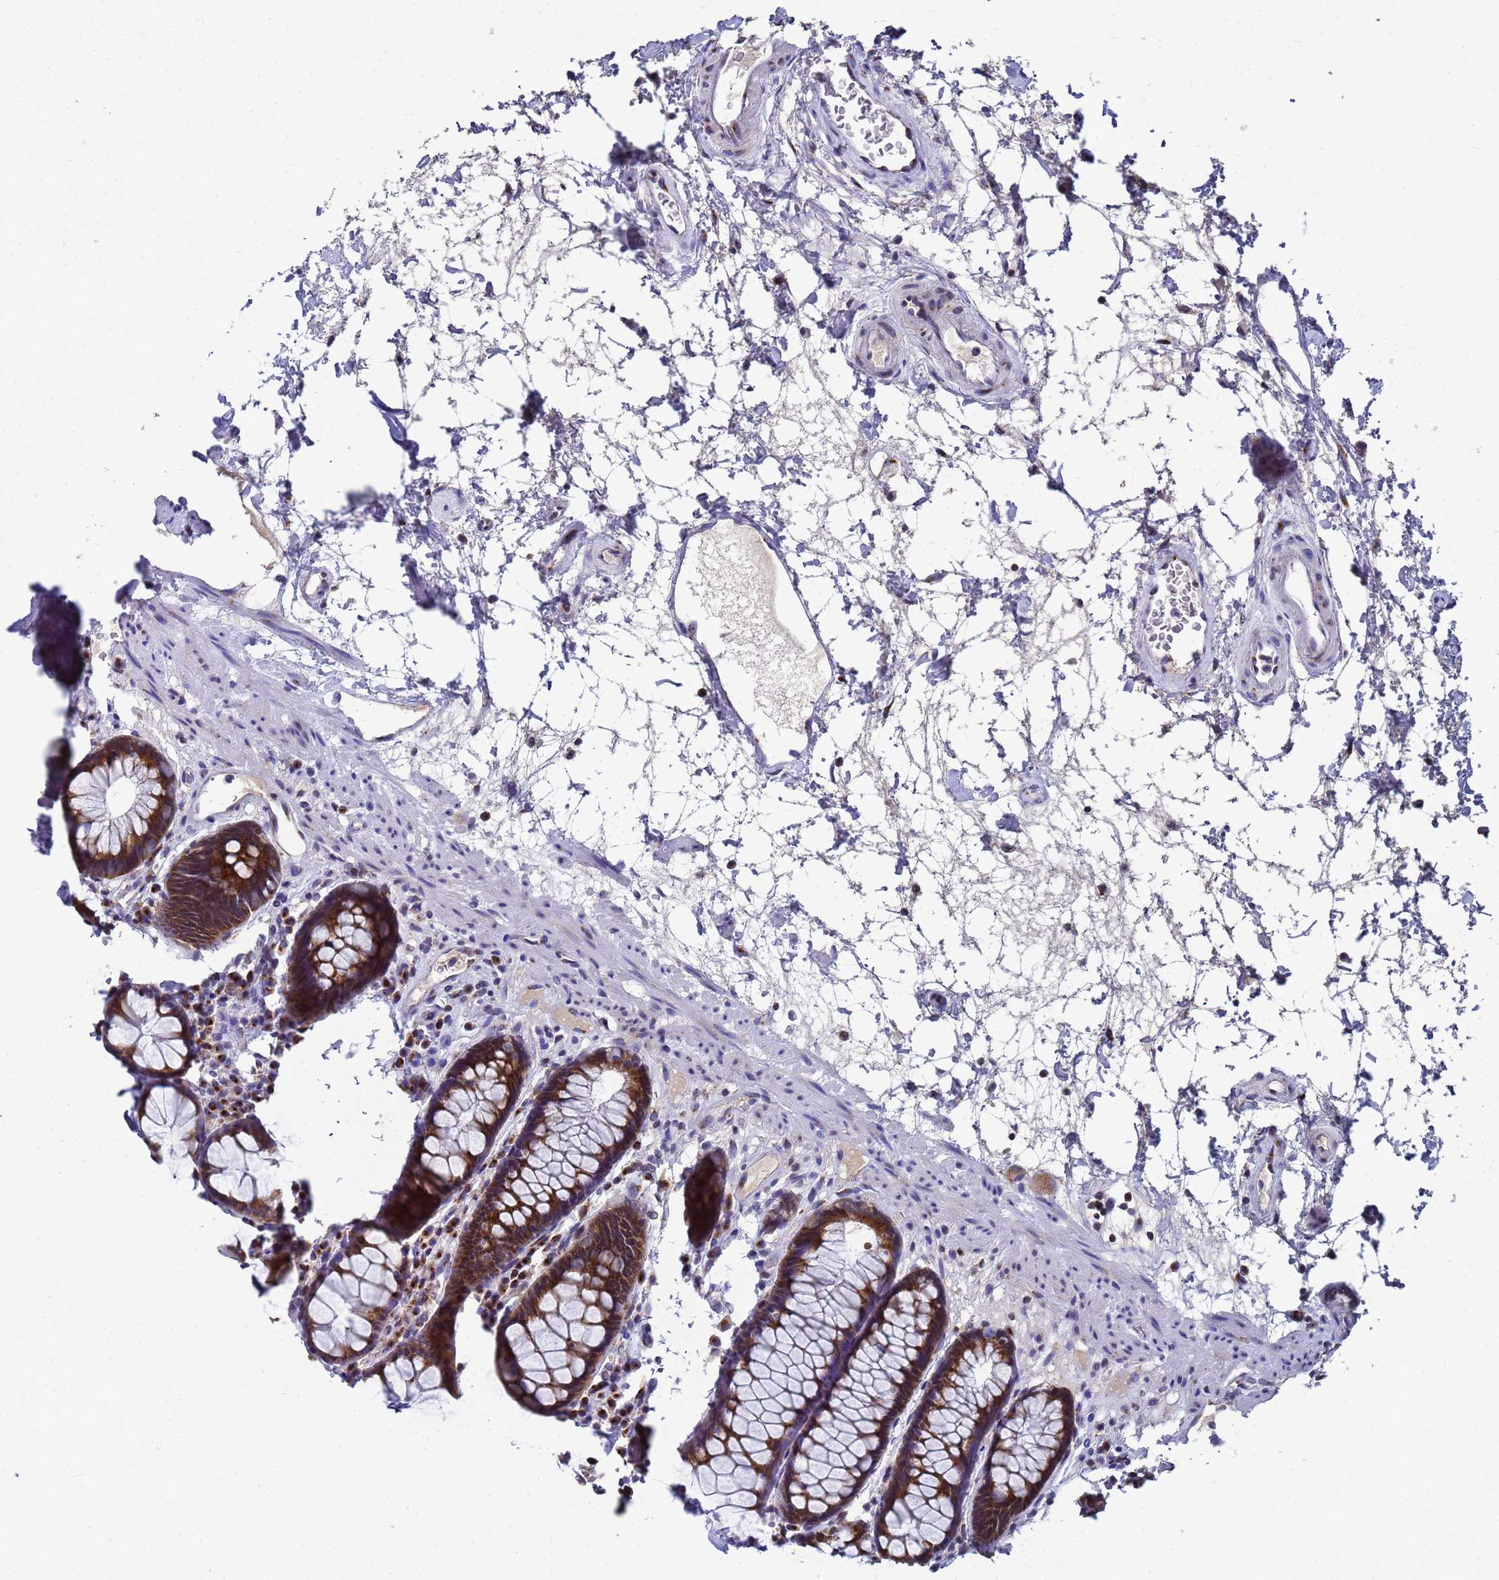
{"staining": {"intensity": "strong", "quantity": ">75%", "location": "cytoplasmic/membranous"}, "tissue": "rectum", "cell_type": "Glandular cells", "image_type": "normal", "snomed": [{"axis": "morphology", "description": "Normal tissue, NOS"}, {"axis": "topography", "description": "Rectum"}], "caption": "Immunohistochemistry image of normal rectum: rectum stained using immunohistochemistry demonstrates high levels of strong protein expression localized specifically in the cytoplasmic/membranous of glandular cells, appearing as a cytoplasmic/membranous brown color.", "gene": "NSUN6", "patient": {"sex": "male", "age": 64}}